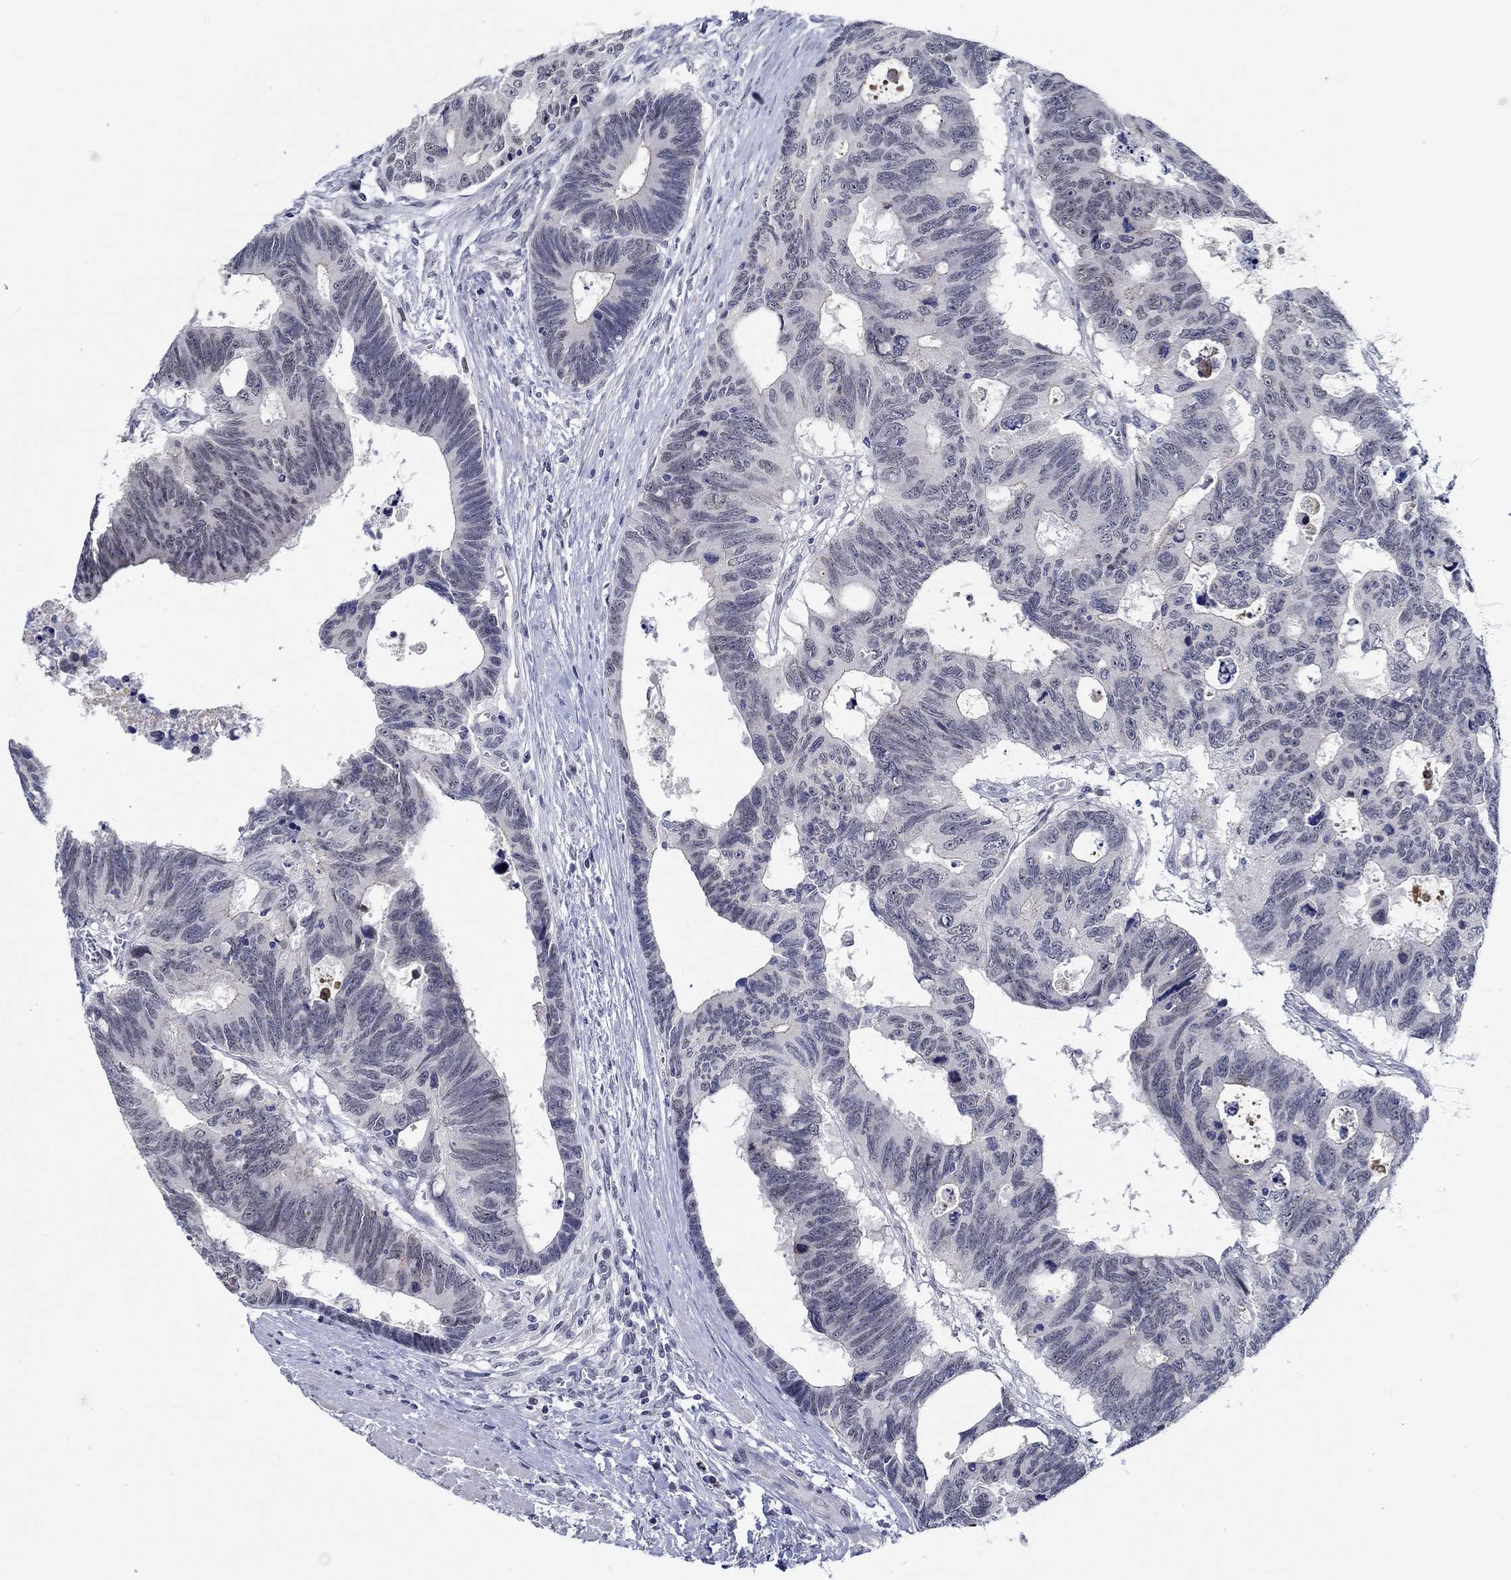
{"staining": {"intensity": "negative", "quantity": "none", "location": "none"}, "tissue": "colorectal cancer", "cell_type": "Tumor cells", "image_type": "cancer", "snomed": [{"axis": "morphology", "description": "Adenocarcinoma, NOS"}, {"axis": "topography", "description": "Colon"}], "caption": "DAB (3,3'-diaminobenzidine) immunohistochemical staining of adenocarcinoma (colorectal) exhibits no significant staining in tumor cells.", "gene": "SLC34A1", "patient": {"sex": "female", "age": 77}}